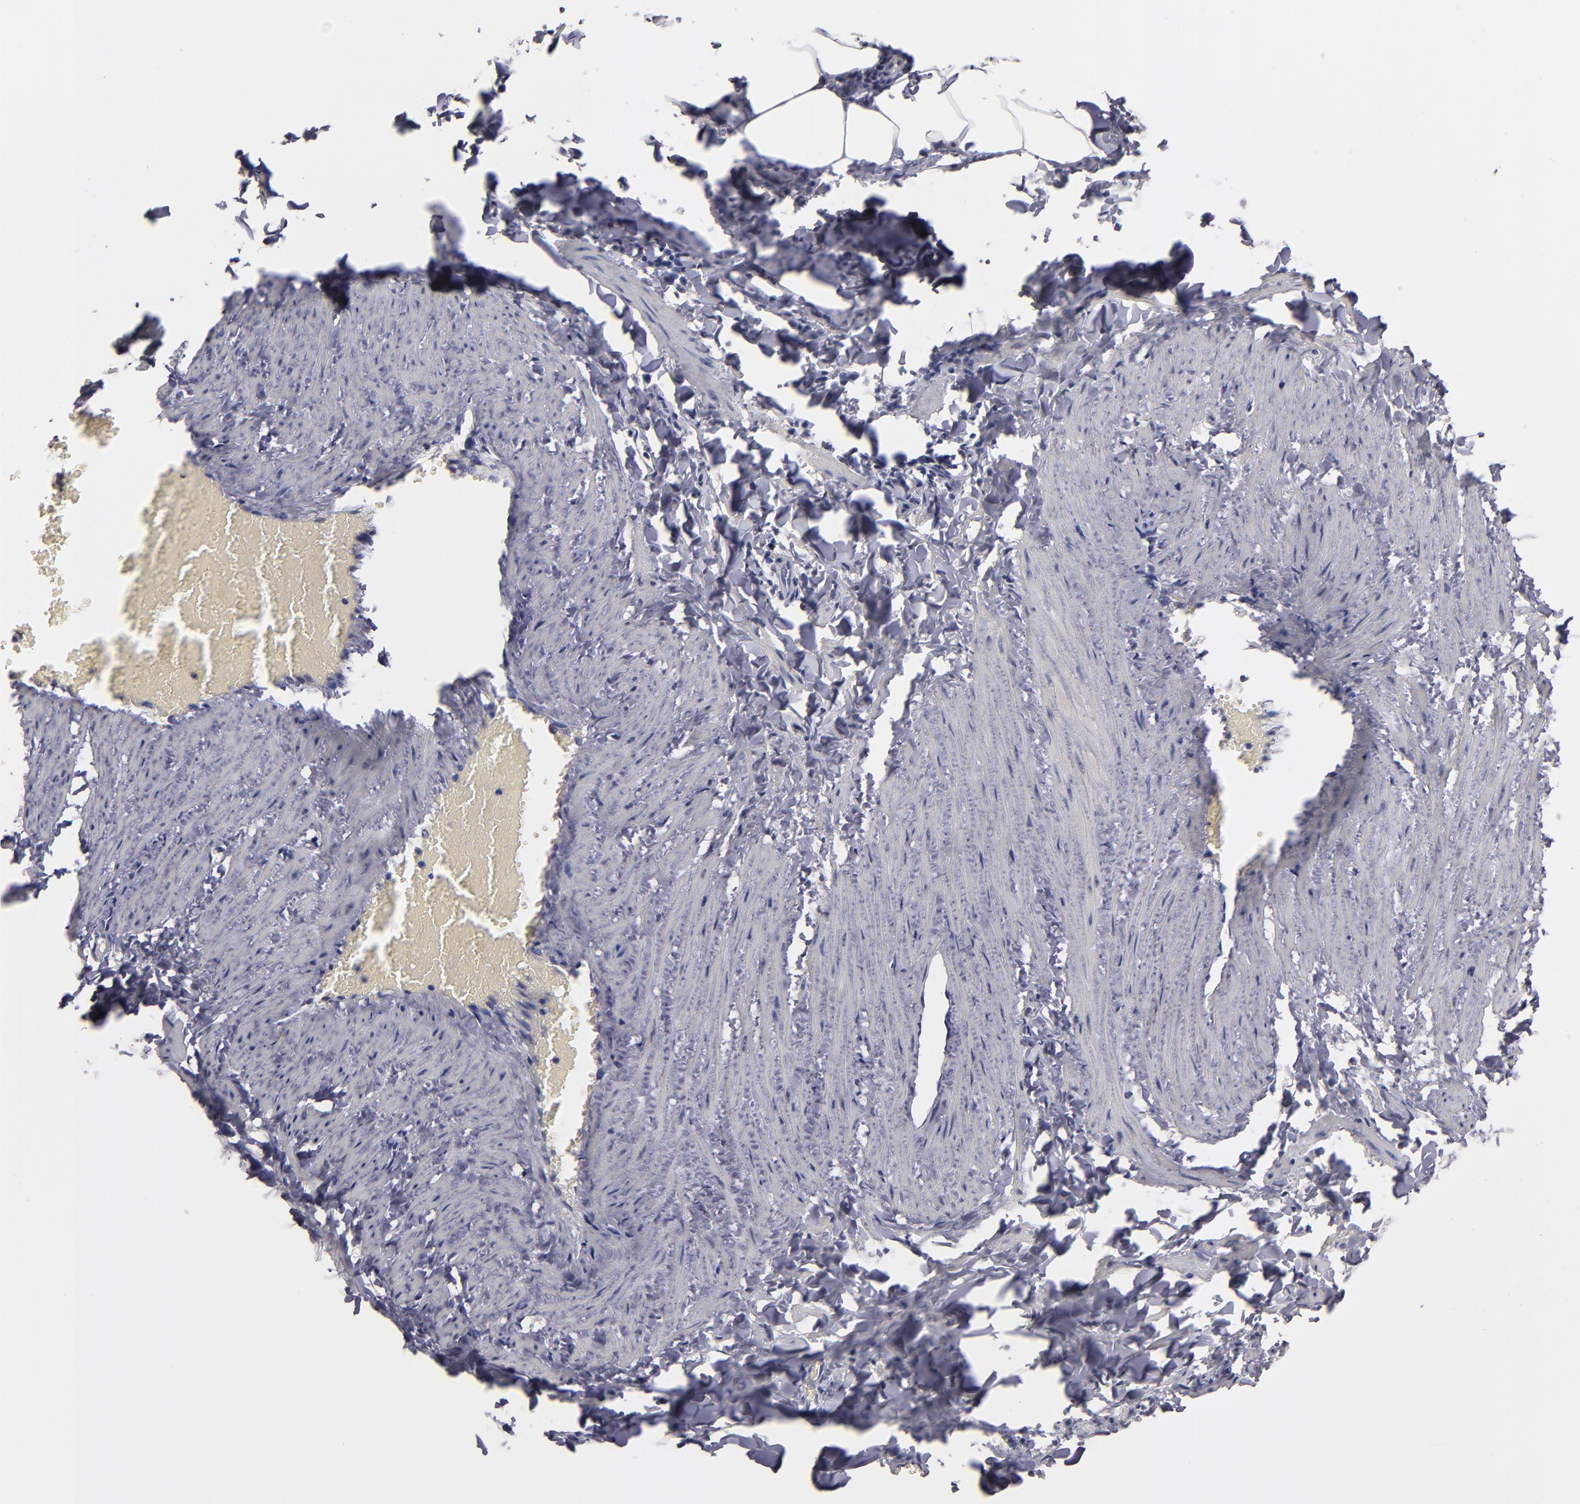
{"staining": {"intensity": "negative", "quantity": "none", "location": "none"}, "tissue": "adipose tissue", "cell_type": "Adipocytes", "image_type": "normal", "snomed": [{"axis": "morphology", "description": "Normal tissue, NOS"}, {"axis": "topography", "description": "Vascular tissue"}], "caption": "The immunohistochemistry (IHC) photomicrograph has no significant expression in adipocytes of adipose tissue. (DAB (3,3'-diaminobenzidine) immunohistochemistry (IHC) with hematoxylin counter stain).", "gene": "OTUB2", "patient": {"sex": "male", "age": 41}}